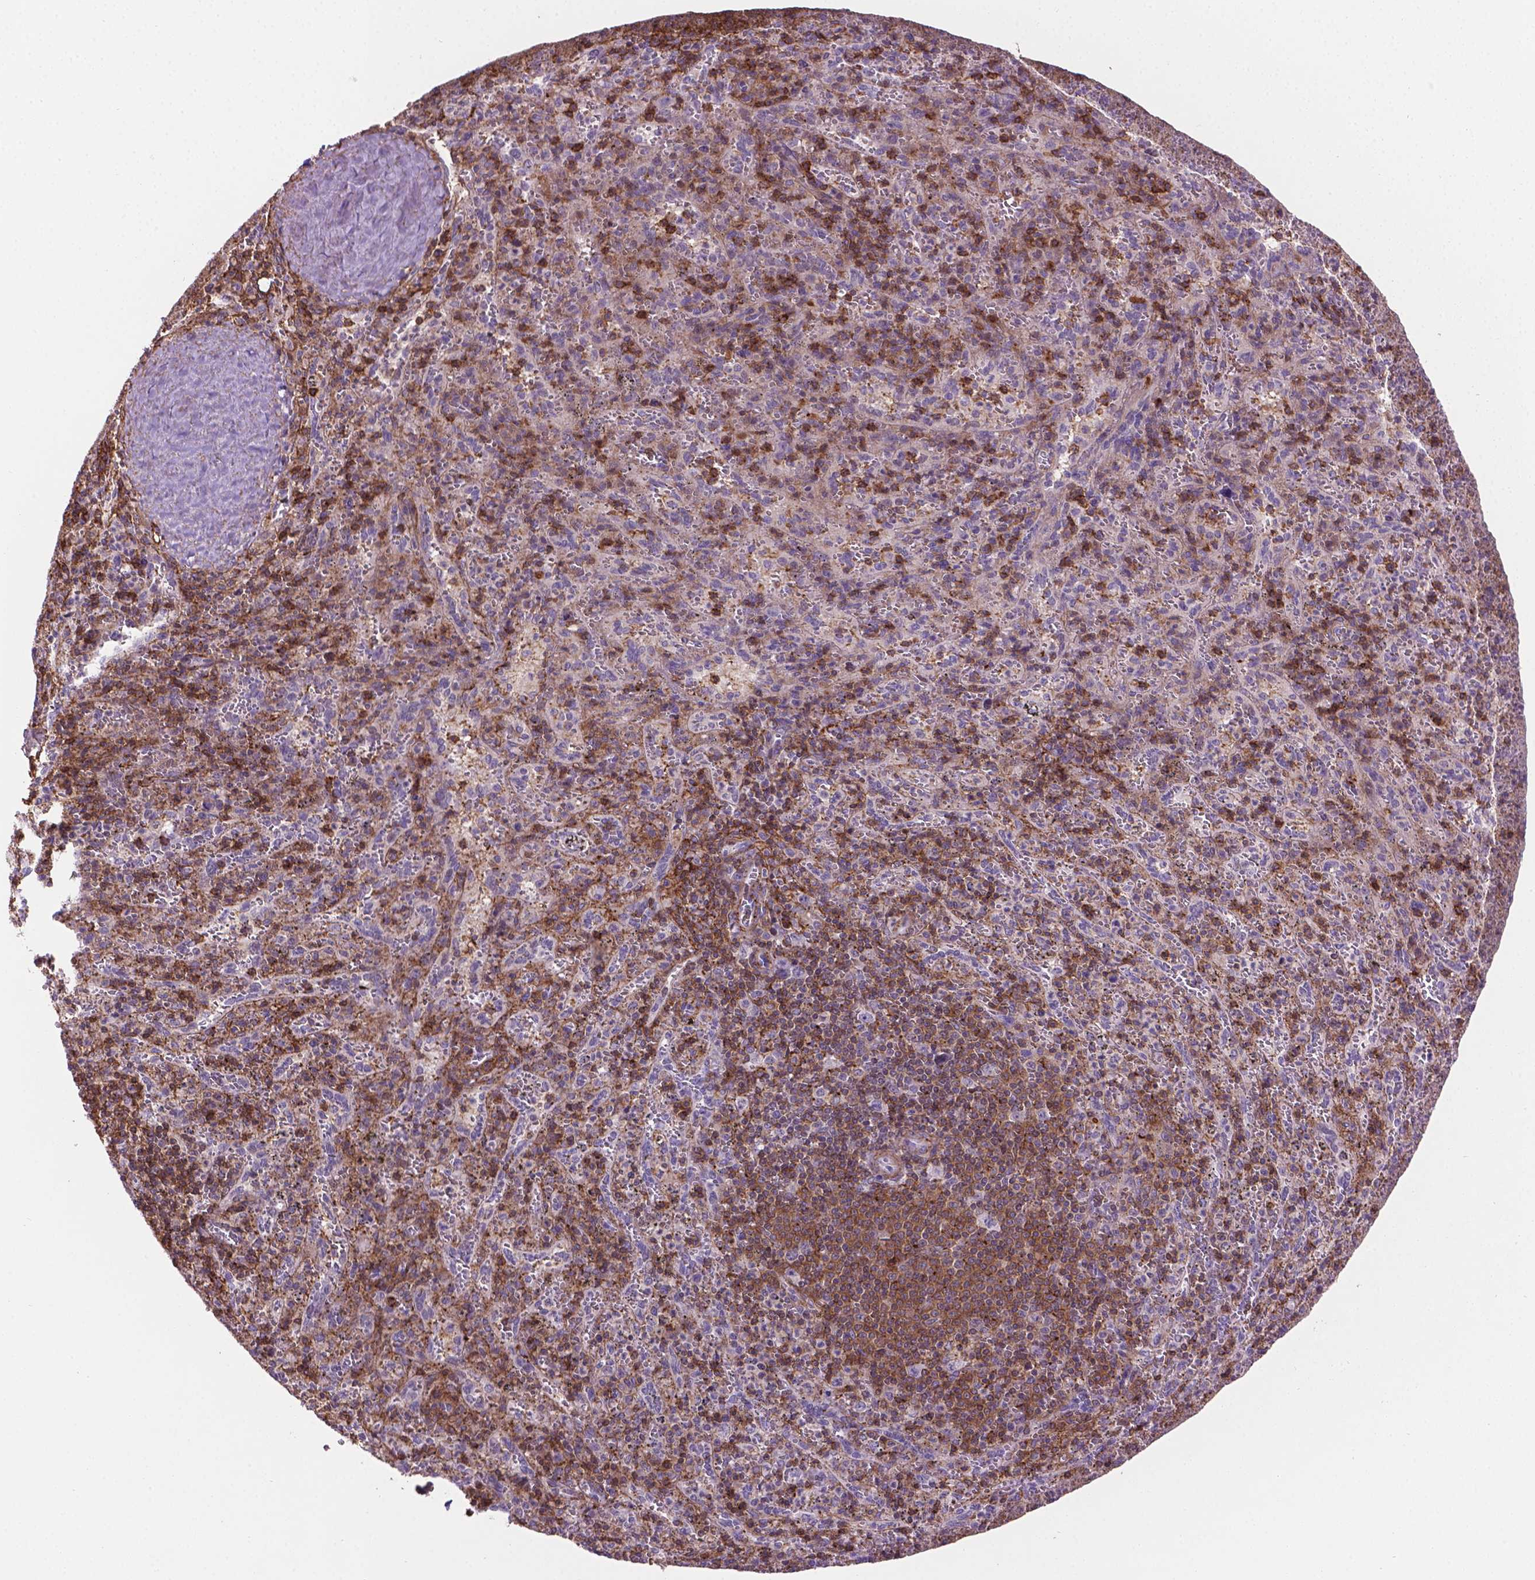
{"staining": {"intensity": "moderate", "quantity": "25%-75%", "location": "cytoplasmic/membranous"}, "tissue": "spleen", "cell_type": "Cells in red pulp", "image_type": "normal", "snomed": [{"axis": "morphology", "description": "Normal tissue, NOS"}, {"axis": "topography", "description": "Spleen"}], "caption": "High-power microscopy captured an immunohistochemistry histopathology image of benign spleen, revealing moderate cytoplasmic/membranous staining in about 25%-75% of cells in red pulp.", "gene": "ACAD10", "patient": {"sex": "male", "age": 57}}